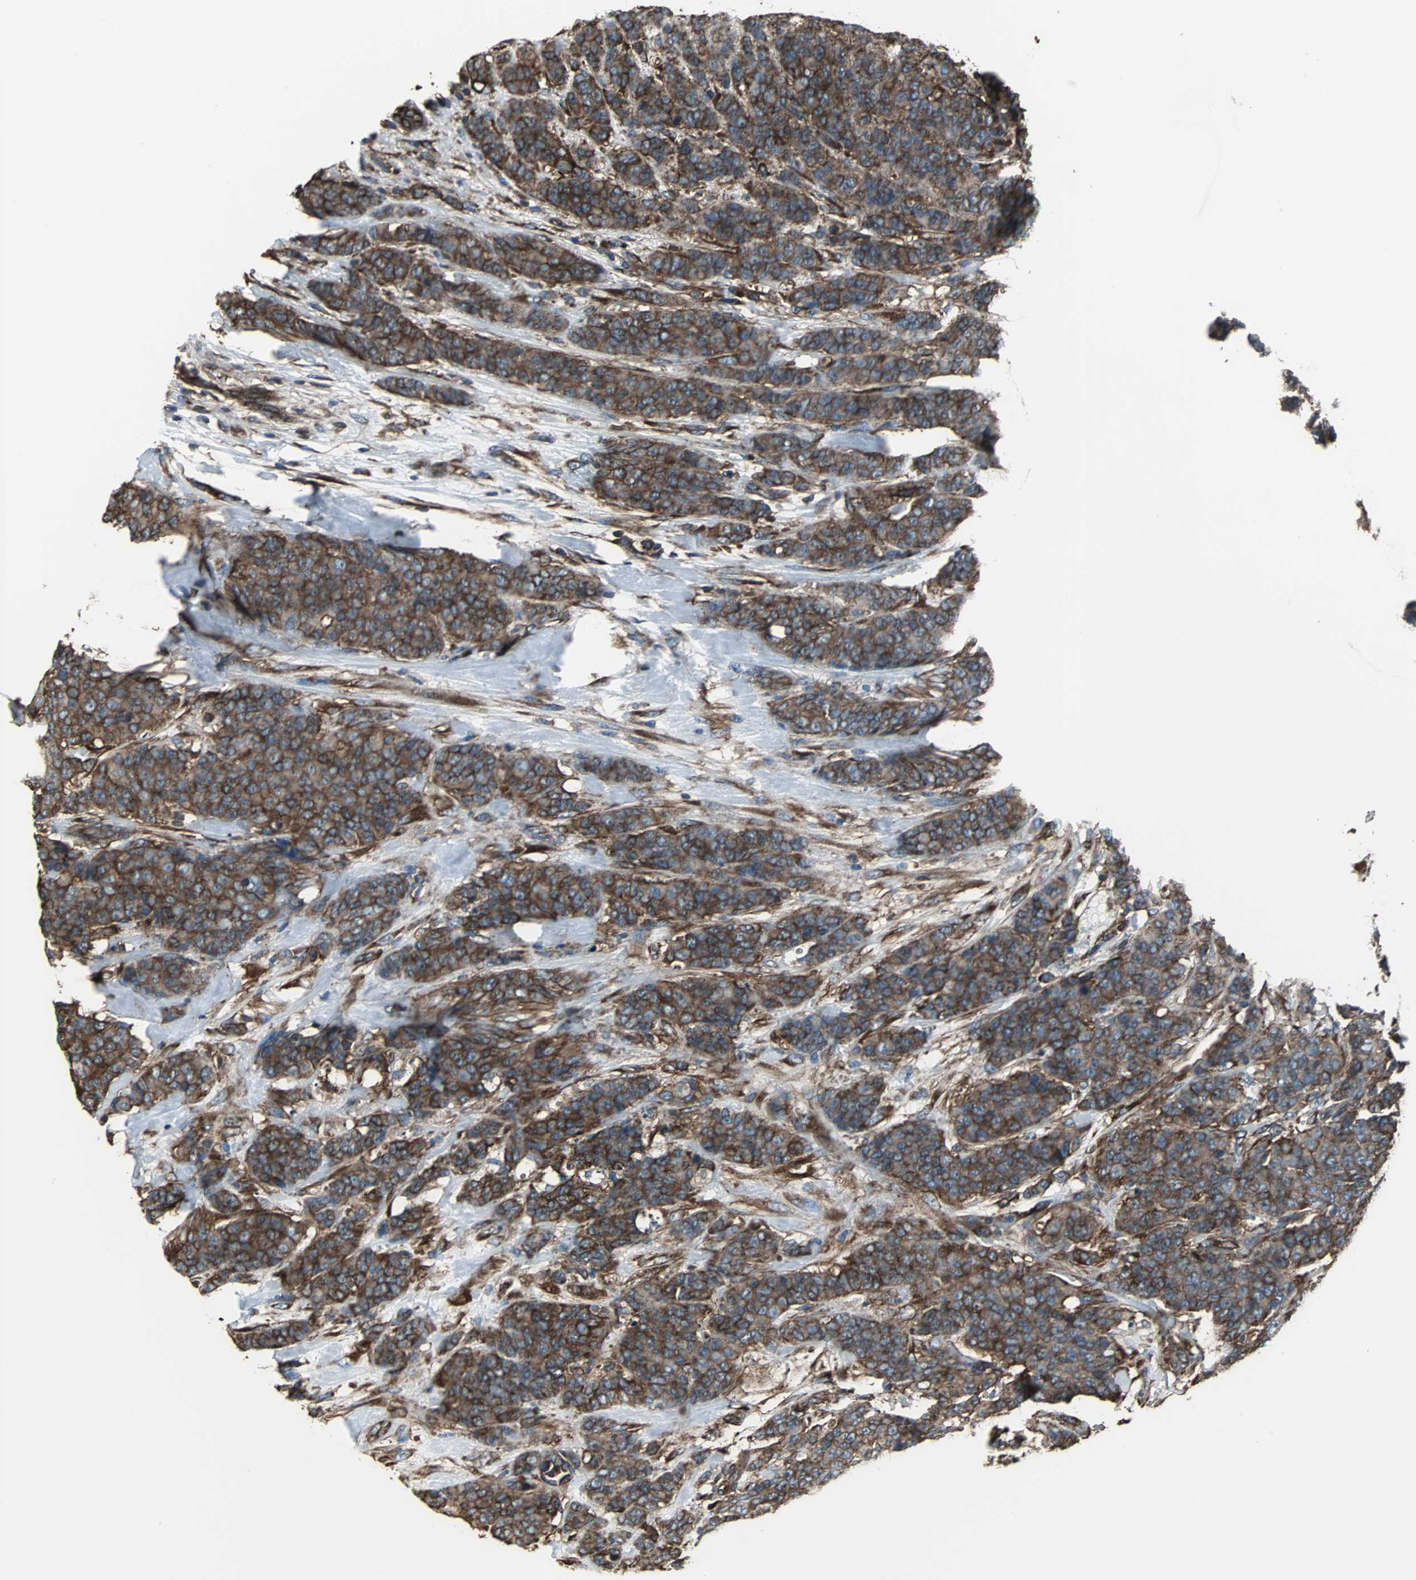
{"staining": {"intensity": "strong", "quantity": ">75%", "location": "cytoplasmic/membranous"}, "tissue": "breast cancer", "cell_type": "Tumor cells", "image_type": "cancer", "snomed": [{"axis": "morphology", "description": "Duct carcinoma"}, {"axis": "topography", "description": "Breast"}], "caption": "This micrograph displays breast cancer (intraductal carcinoma) stained with IHC to label a protein in brown. The cytoplasmic/membranous of tumor cells show strong positivity for the protein. Nuclei are counter-stained blue.", "gene": "ACTN1", "patient": {"sex": "female", "age": 40}}